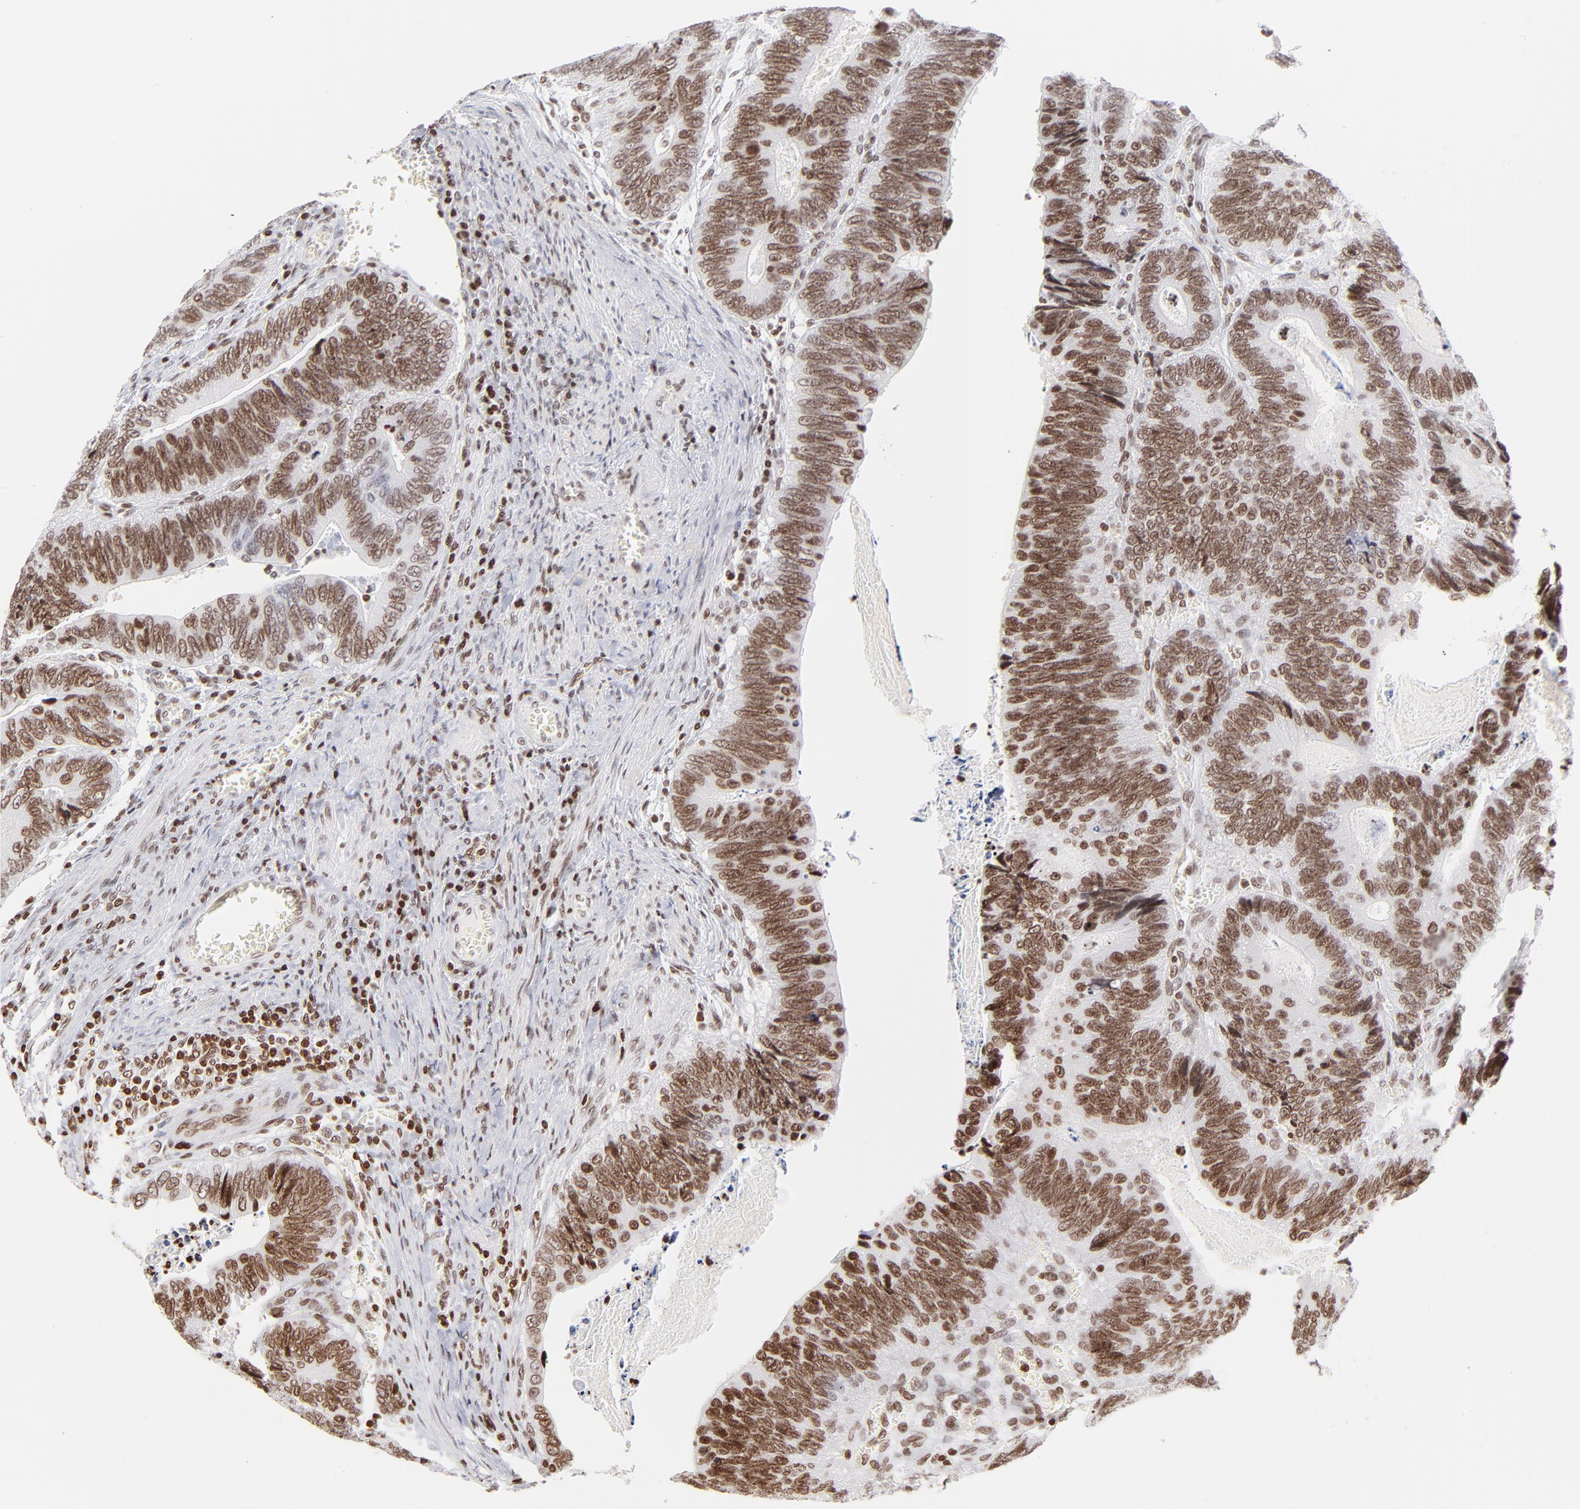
{"staining": {"intensity": "moderate", "quantity": ">75%", "location": "nuclear"}, "tissue": "colorectal cancer", "cell_type": "Tumor cells", "image_type": "cancer", "snomed": [{"axis": "morphology", "description": "Adenocarcinoma, NOS"}, {"axis": "topography", "description": "Colon"}], "caption": "An immunohistochemistry image of neoplastic tissue is shown. Protein staining in brown highlights moderate nuclear positivity in adenocarcinoma (colorectal) within tumor cells.", "gene": "RTL4", "patient": {"sex": "male", "age": 72}}